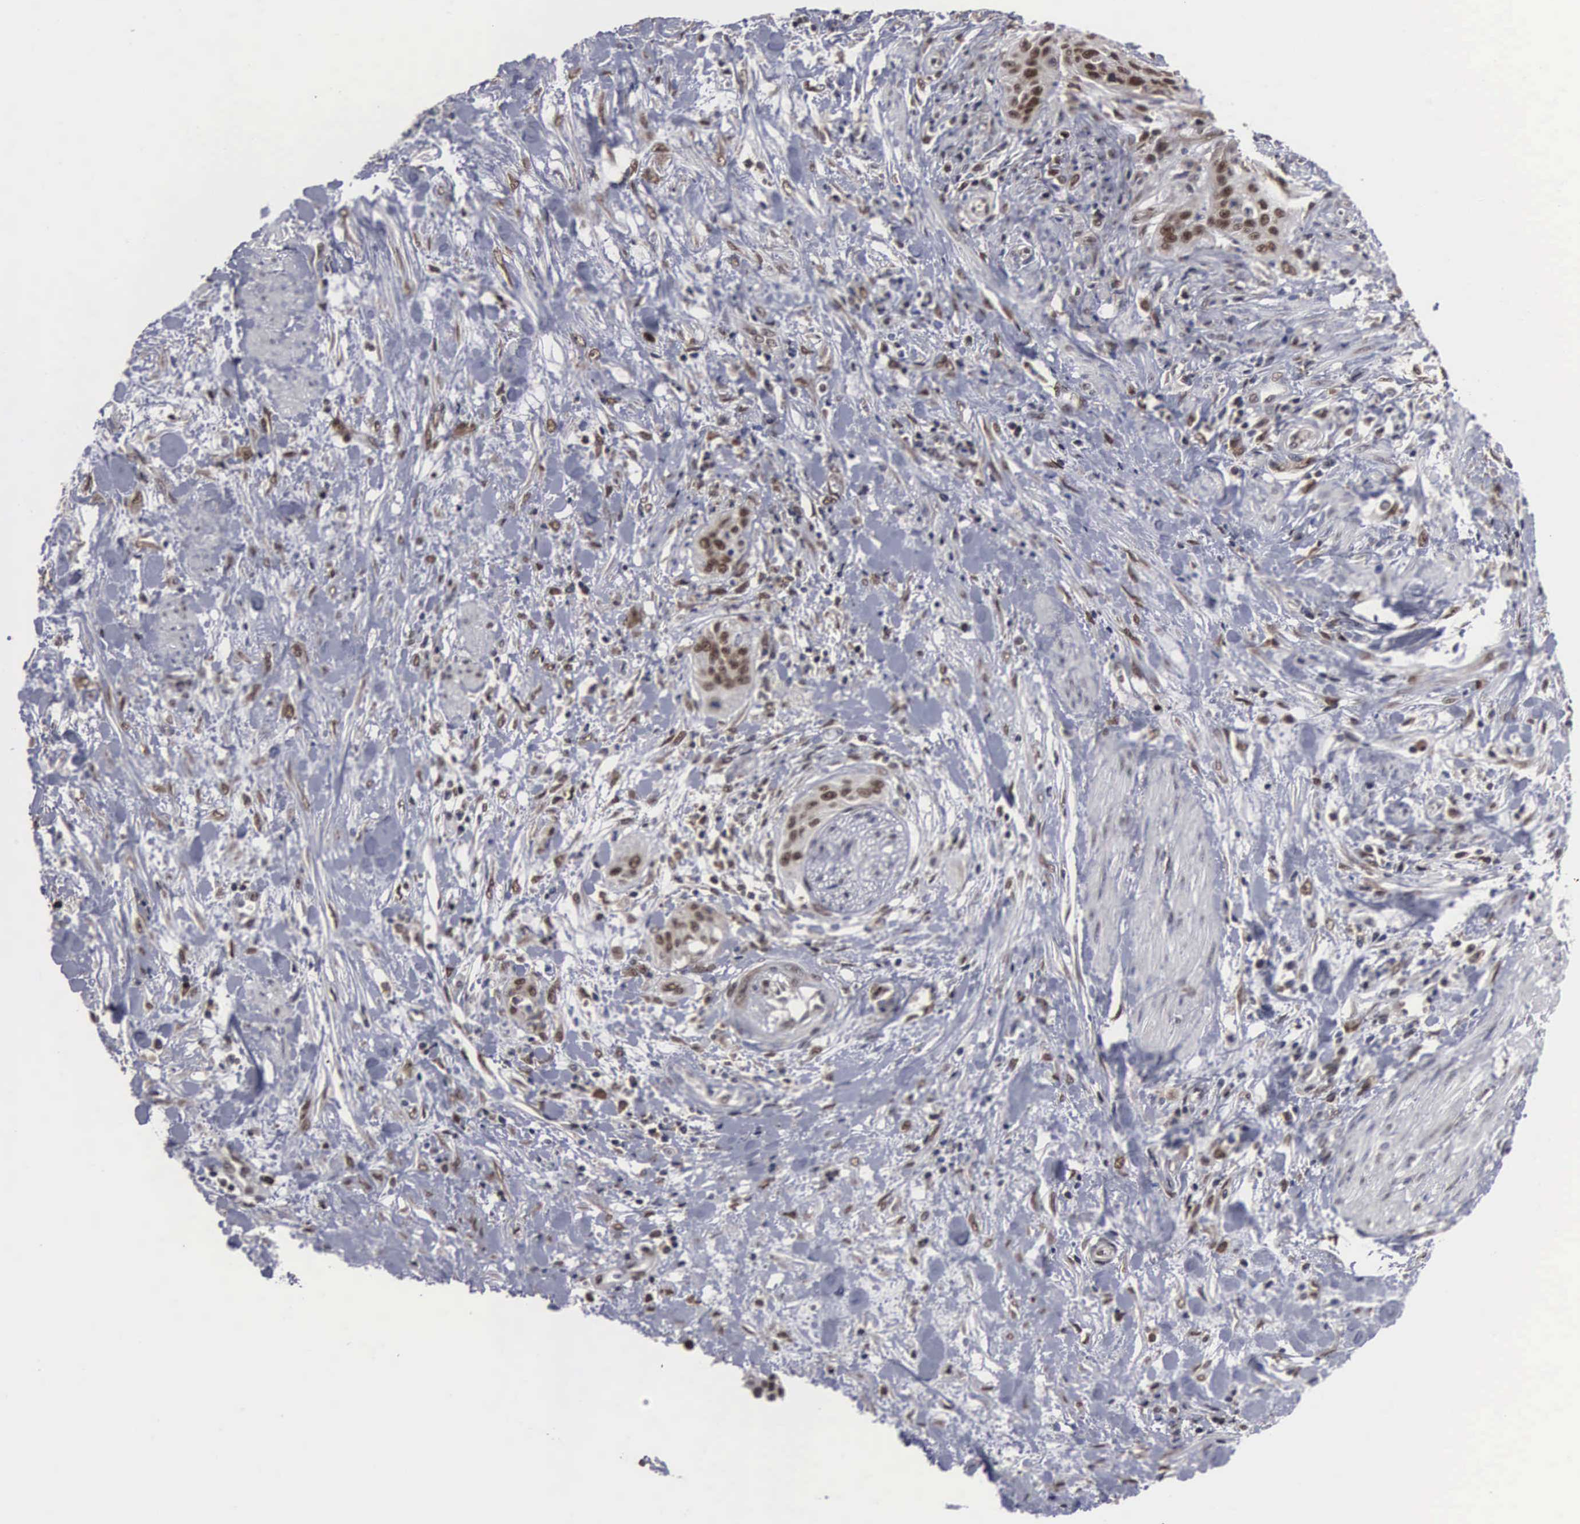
{"staining": {"intensity": "weak", "quantity": "25%-75%", "location": "nuclear"}, "tissue": "cervical cancer", "cell_type": "Tumor cells", "image_type": "cancer", "snomed": [{"axis": "morphology", "description": "Squamous cell carcinoma, NOS"}, {"axis": "topography", "description": "Cervix"}], "caption": "Weak nuclear protein positivity is identified in approximately 25%-75% of tumor cells in squamous cell carcinoma (cervical). The staining is performed using DAB brown chromogen to label protein expression. The nuclei are counter-stained blue using hematoxylin.", "gene": "TRMT5", "patient": {"sex": "female", "age": 41}}